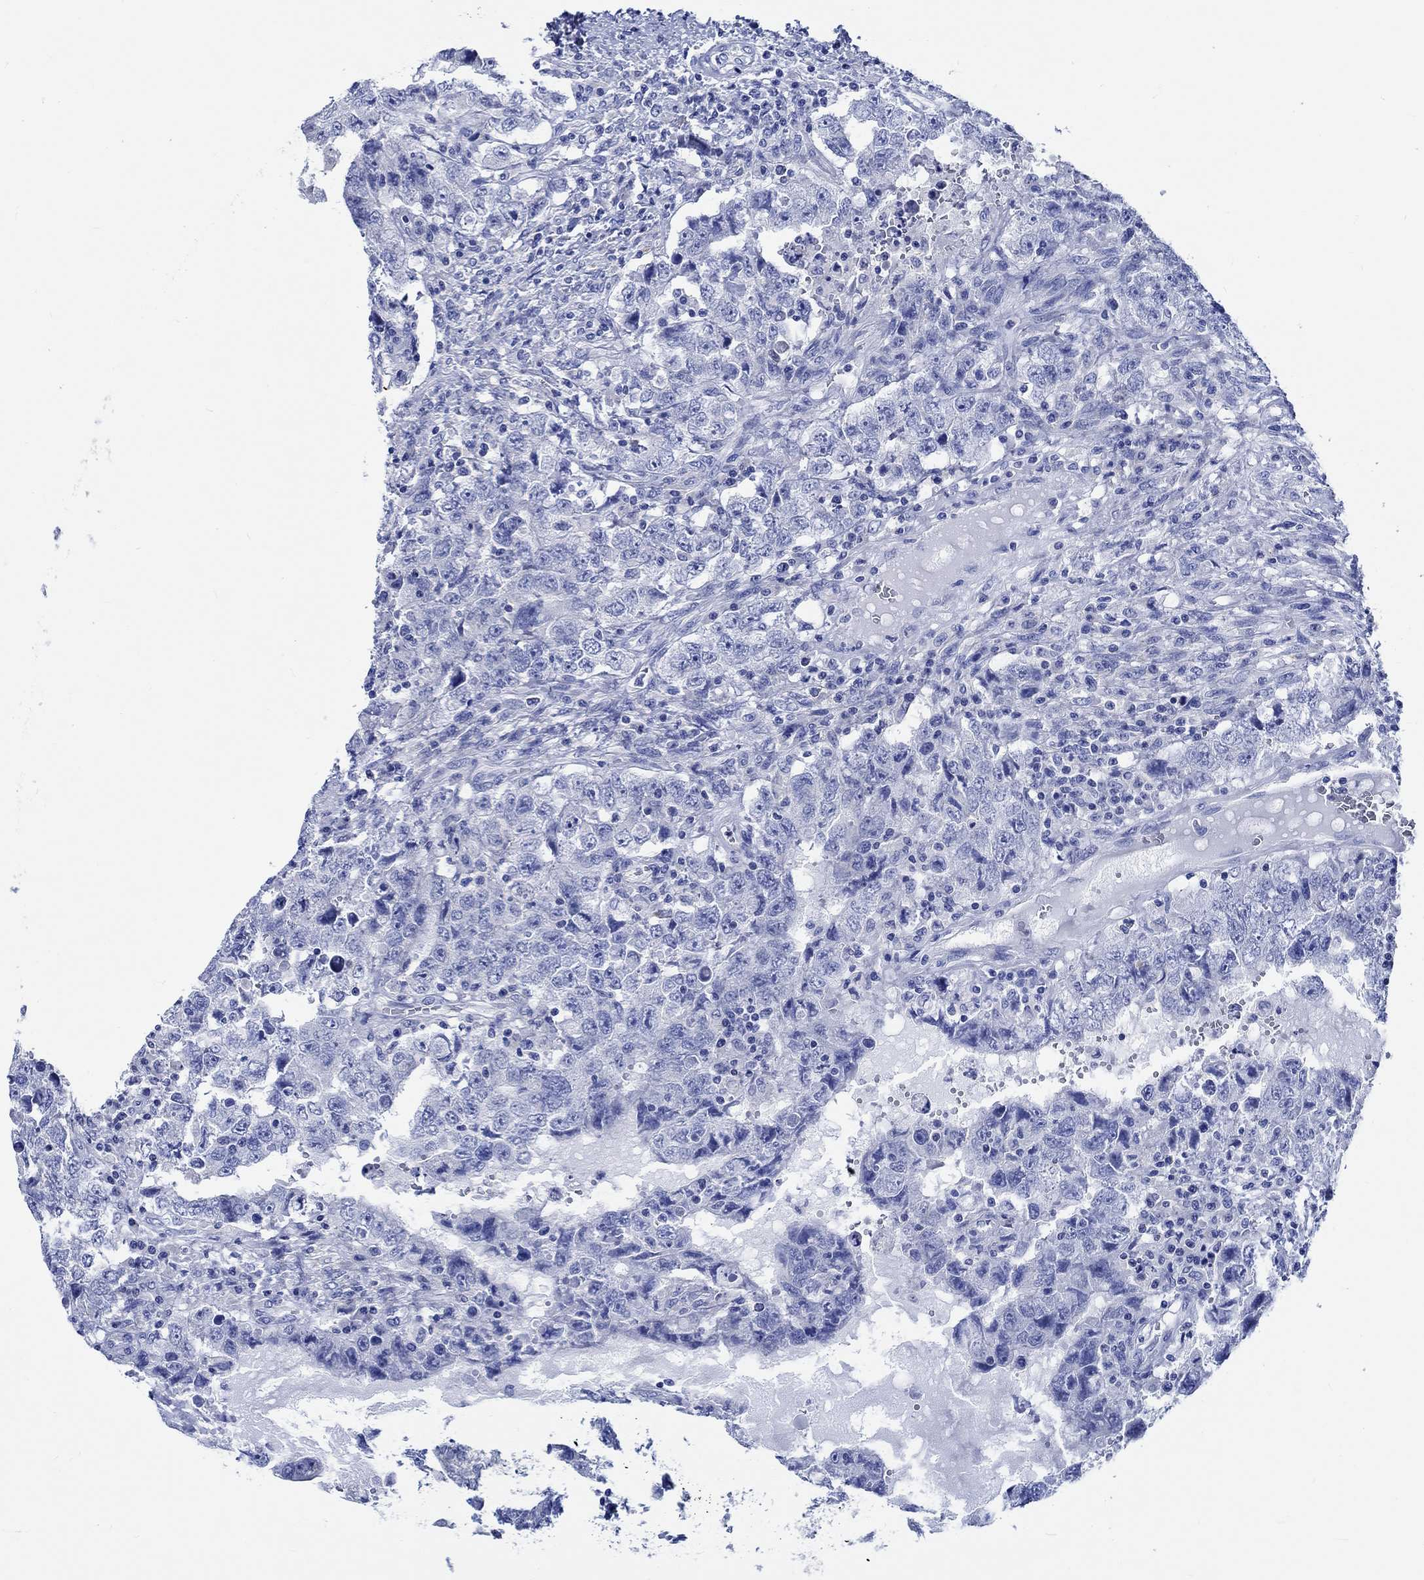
{"staining": {"intensity": "negative", "quantity": "none", "location": "none"}, "tissue": "testis cancer", "cell_type": "Tumor cells", "image_type": "cancer", "snomed": [{"axis": "morphology", "description": "Carcinoma, Embryonal, NOS"}, {"axis": "topography", "description": "Testis"}], "caption": "The histopathology image exhibits no staining of tumor cells in testis cancer (embryonal carcinoma).", "gene": "PTPRN2", "patient": {"sex": "male", "age": 26}}